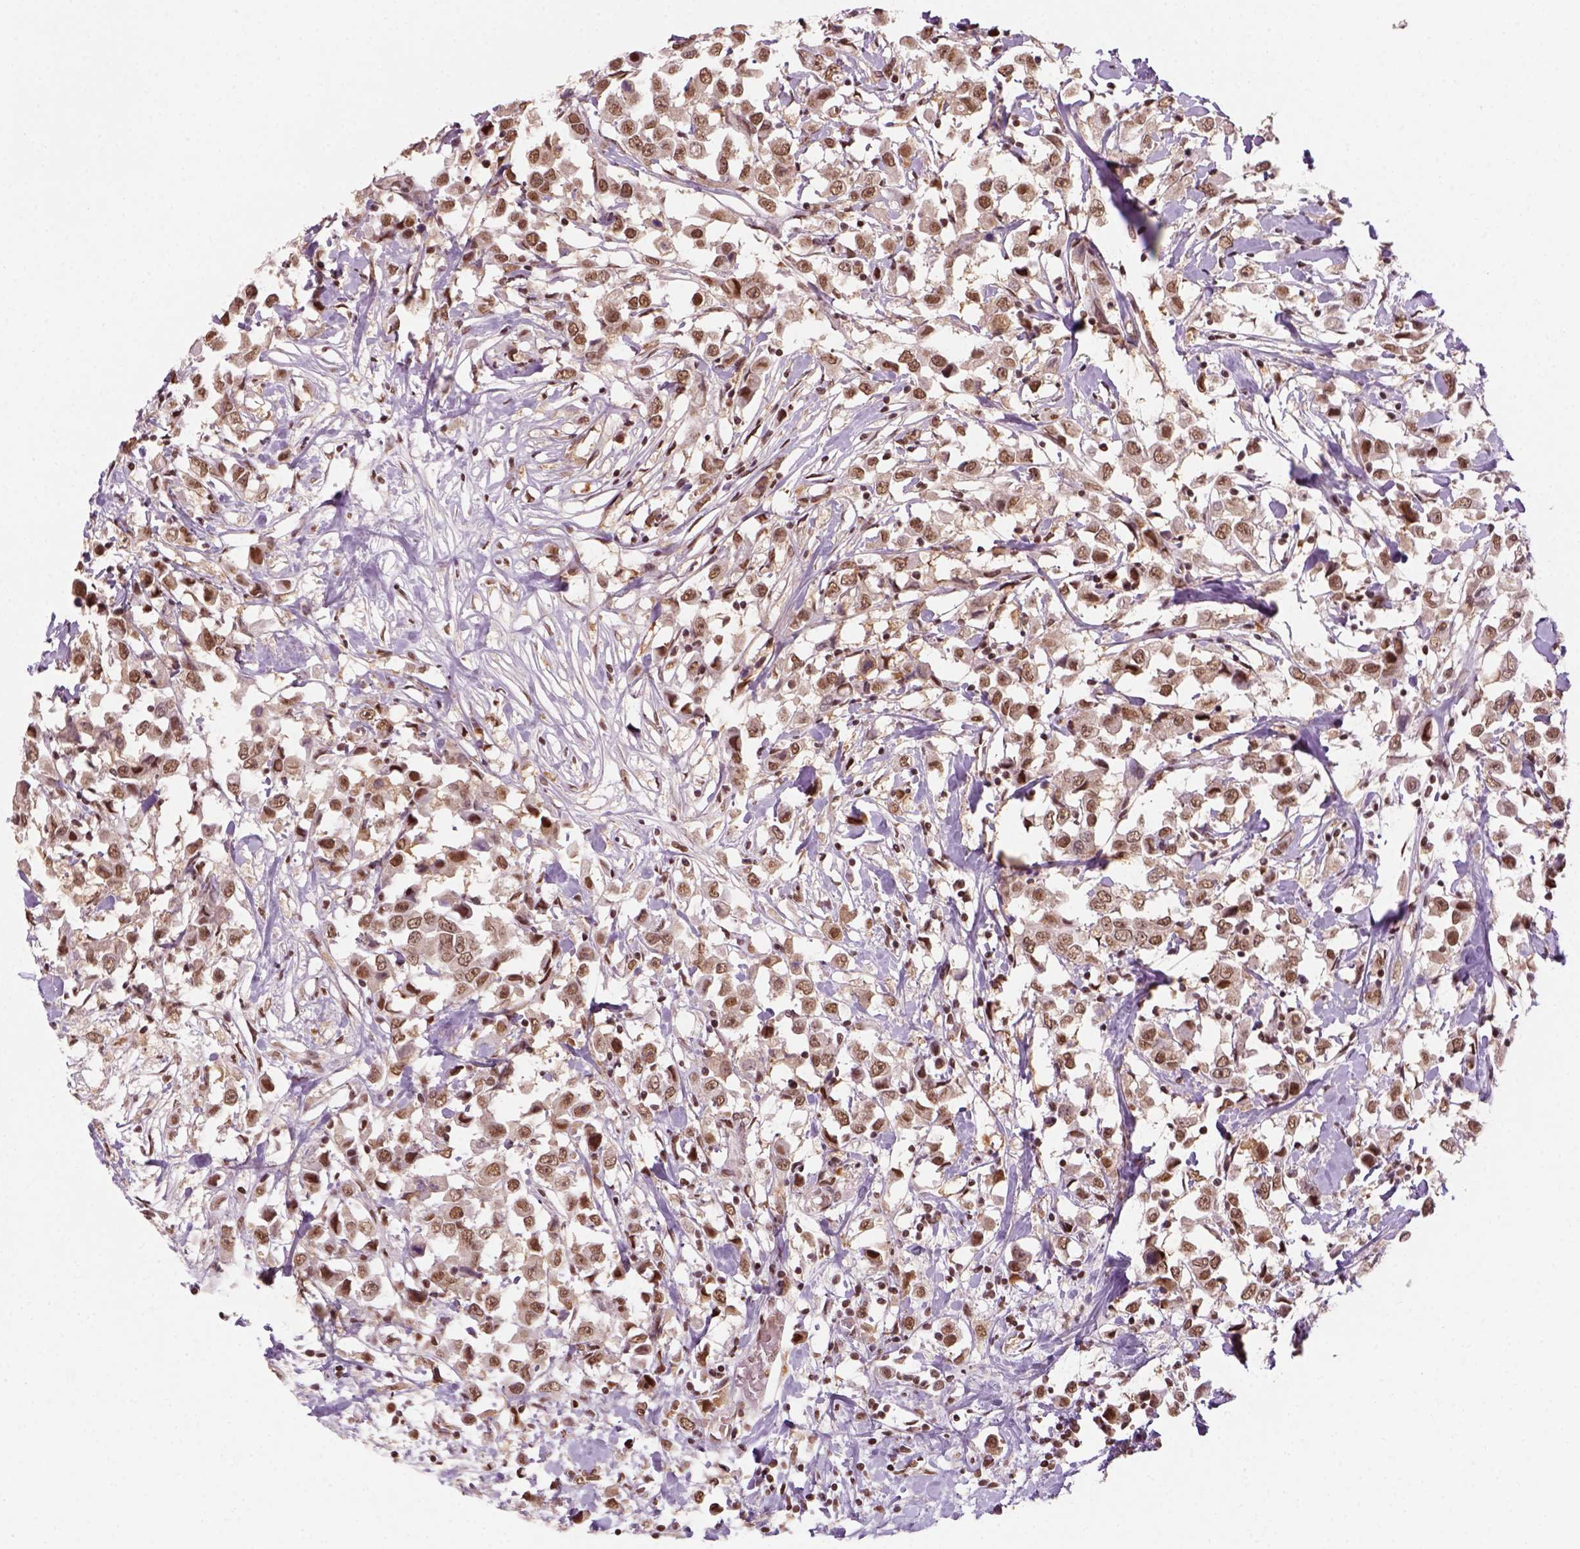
{"staining": {"intensity": "moderate", "quantity": ">75%", "location": "nuclear"}, "tissue": "breast cancer", "cell_type": "Tumor cells", "image_type": "cancer", "snomed": [{"axis": "morphology", "description": "Duct carcinoma"}, {"axis": "topography", "description": "Breast"}], "caption": "Moderate nuclear positivity is appreciated in approximately >75% of tumor cells in breast infiltrating ductal carcinoma. The staining is performed using DAB brown chromogen to label protein expression. The nuclei are counter-stained blue using hematoxylin.", "gene": "GOT1", "patient": {"sex": "female", "age": 61}}